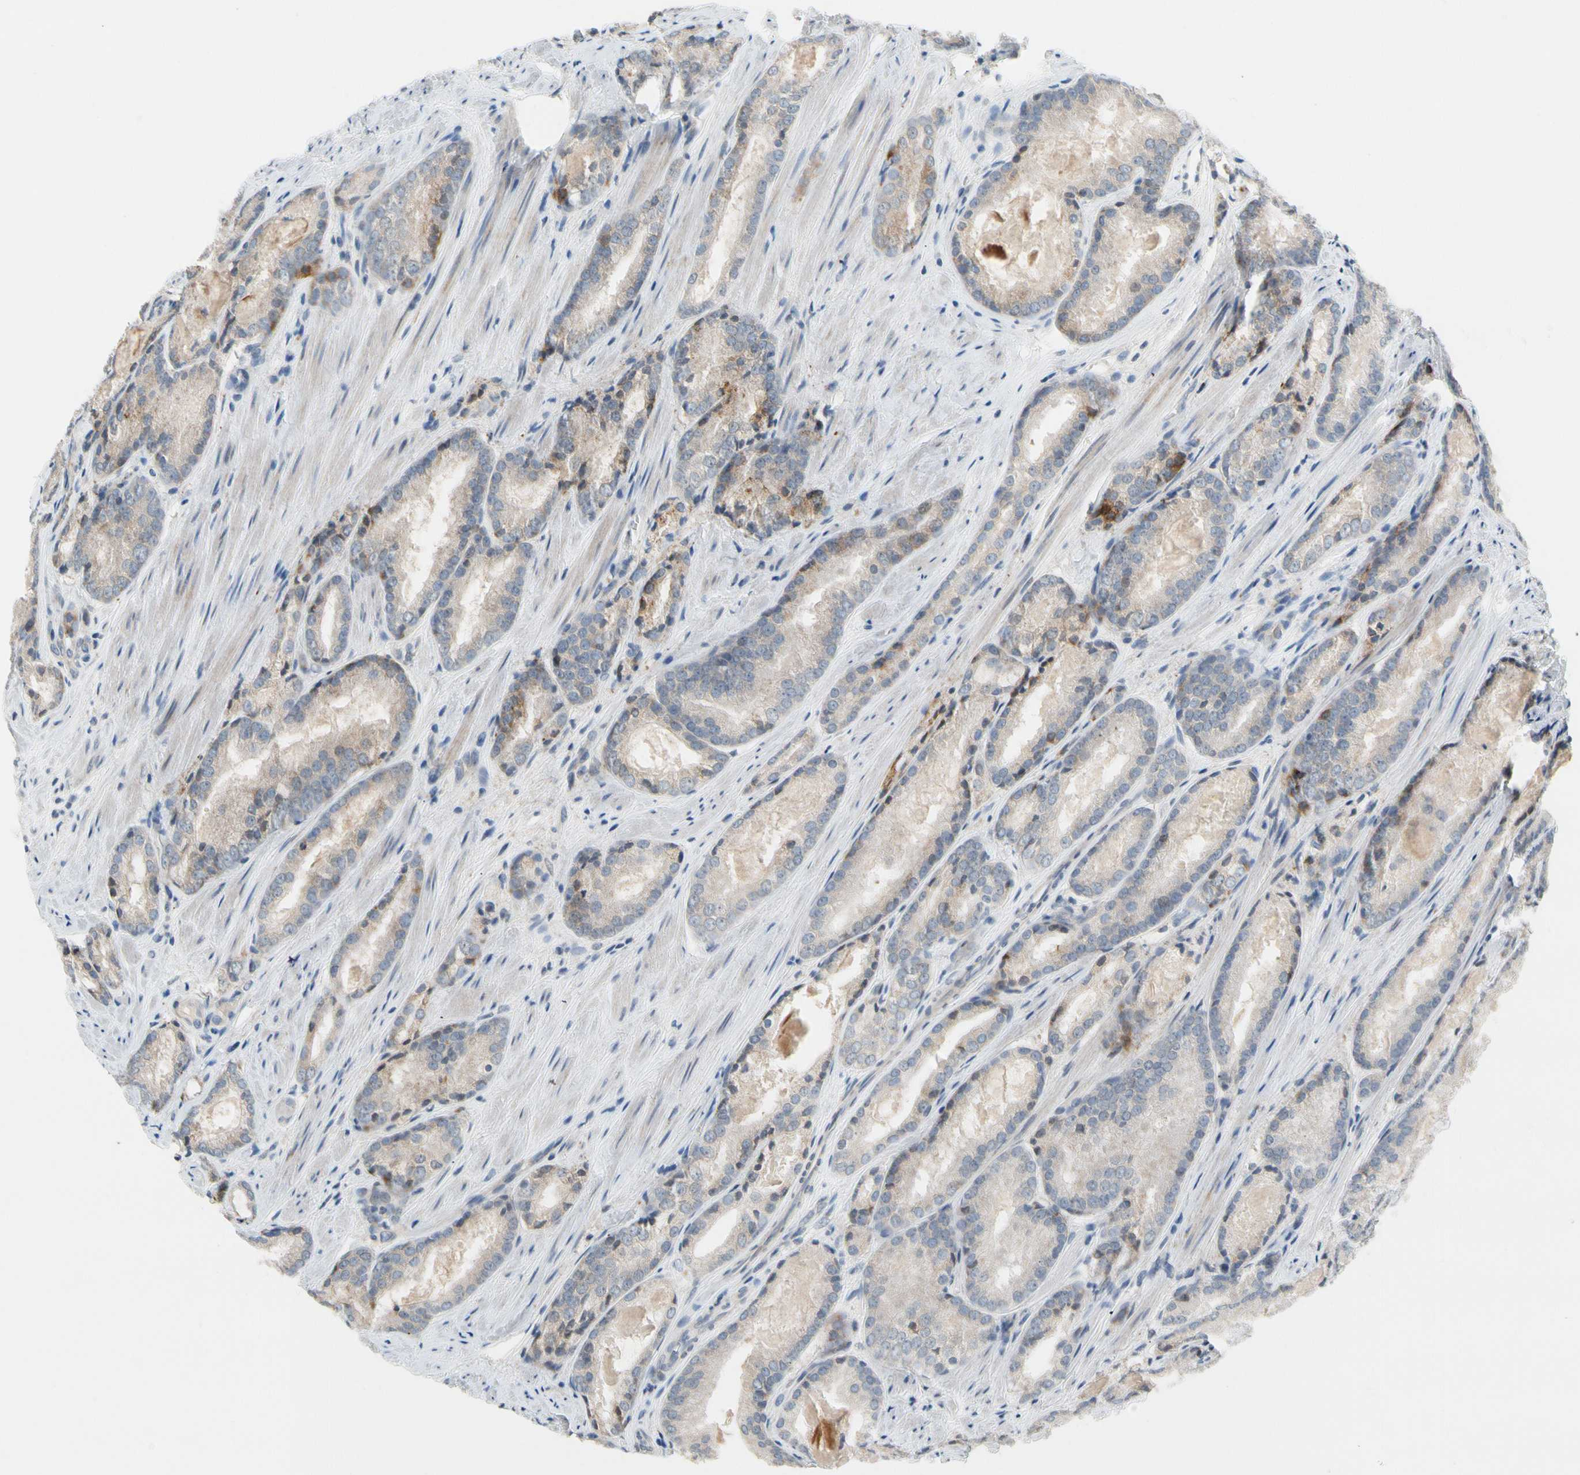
{"staining": {"intensity": "weak", "quantity": ">75%", "location": "cytoplasmic/membranous"}, "tissue": "prostate cancer", "cell_type": "Tumor cells", "image_type": "cancer", "snomed": [{"axis": "morphology", "description": "Adenocarcinoma, Low grade"}, {"axis": "topography", "description": "Prostate"}], "caption": "Protein staining by IHC displays weak cytoplasmic/membranous staining in approximately >75% of tumor cells in low-grade adenocarcinoma (prostate).", "gene": "PIP5K1B", "patient": {"sex": "male", "age": 64}}